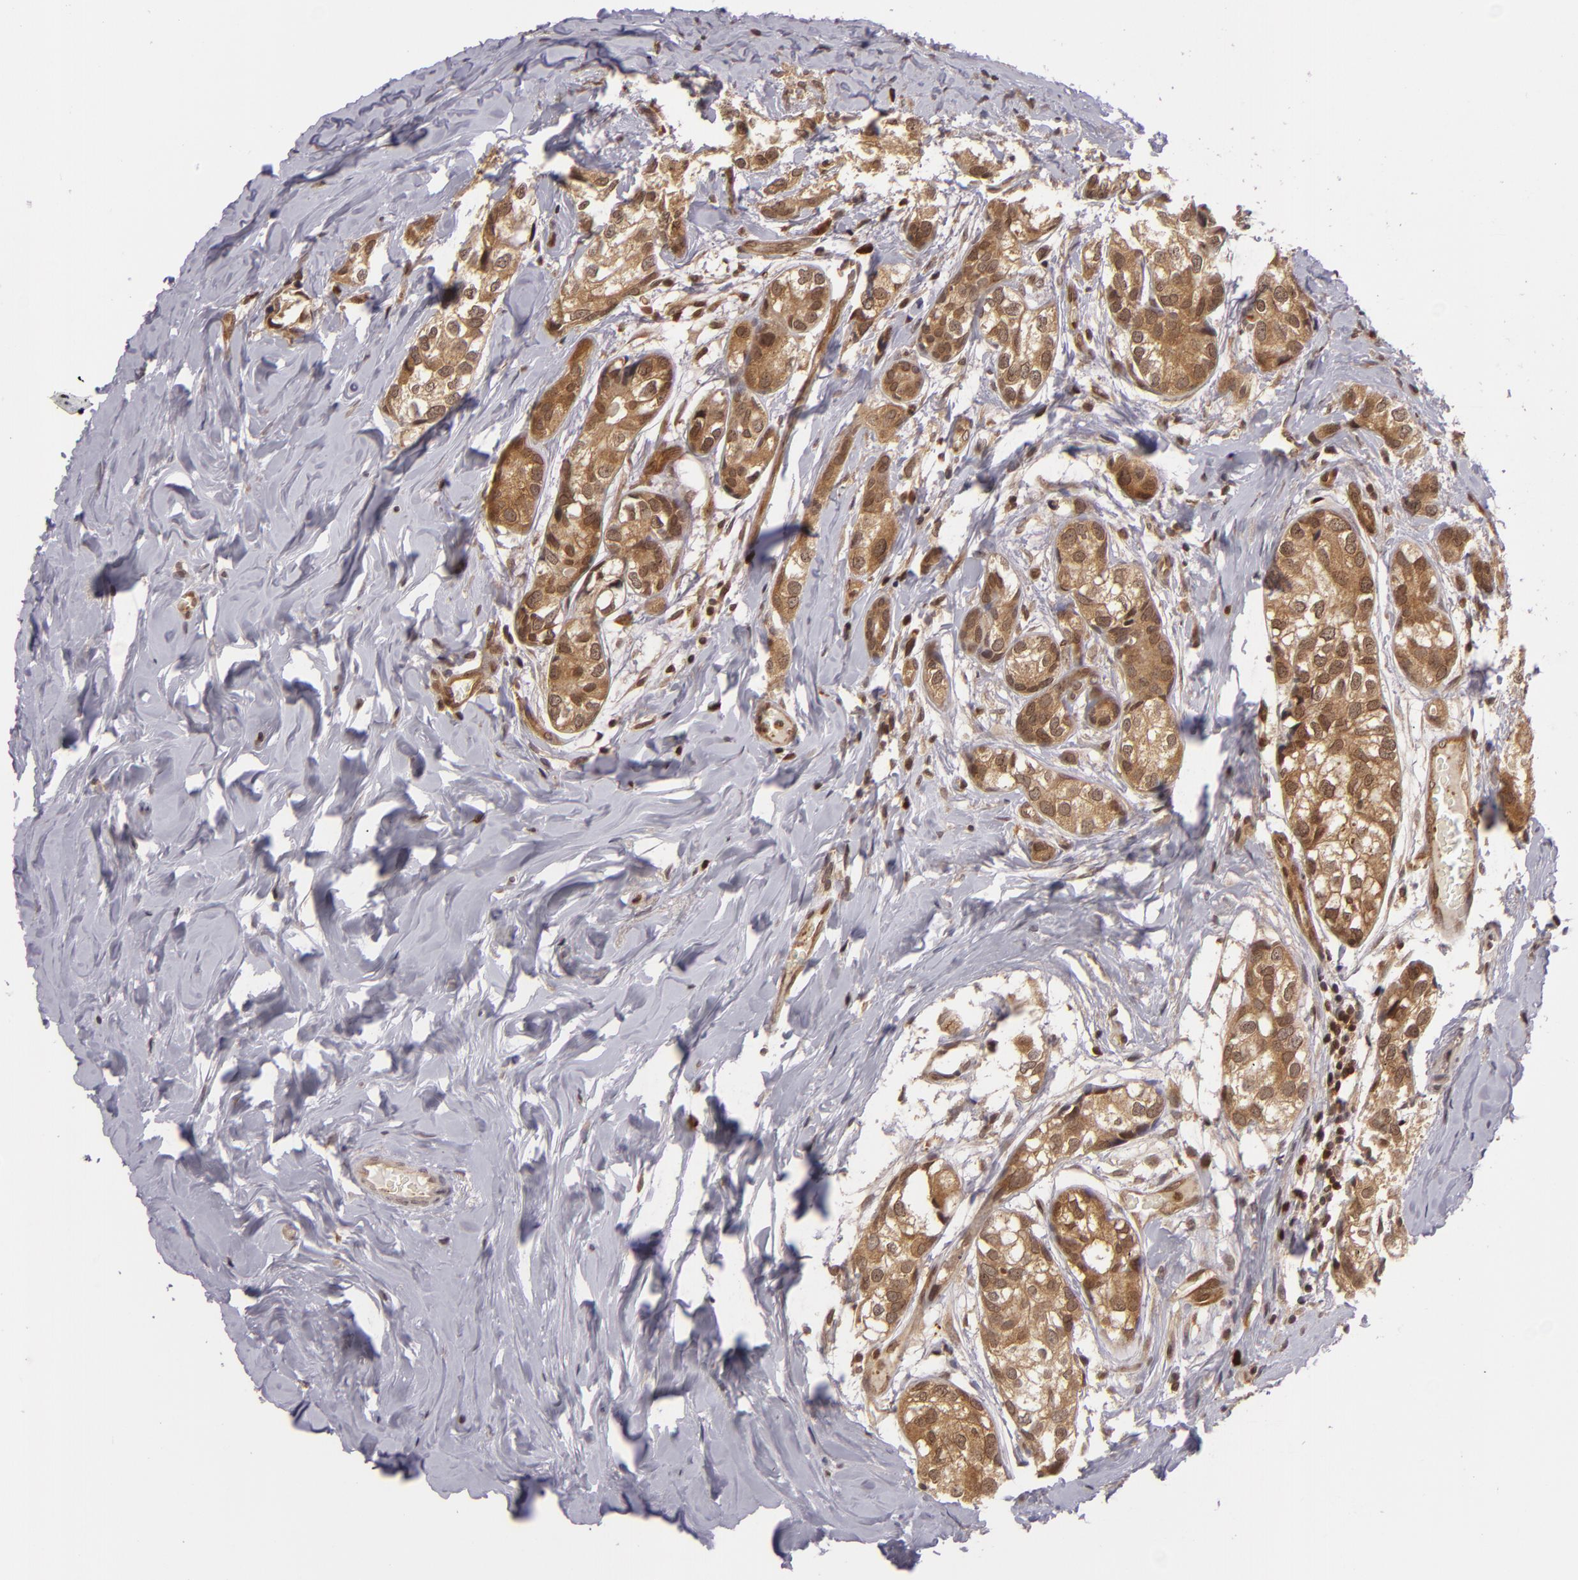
{"staining": {"intensity": "moderate", "quantity": ">75%", "location": "cytoplasmic/membranous"}, "tissue": "breast cancer", "cell_type": "Tumor cells", "image_type": "cancer", "snomed": [{"axis": "morphology", "description": "Duct carcinoma"}, {"axis": "topography", "description": "Breast"}], "caption": "This photomicrograph demonstrates IHC staining of human infiltrating ductal carcinoma (breast), with medium moderate cytoplasmic/membranous expression in about >75% of tumor cells.", "gene": "ZBTB33", "patient": {"sex": "female", "age": 68}}